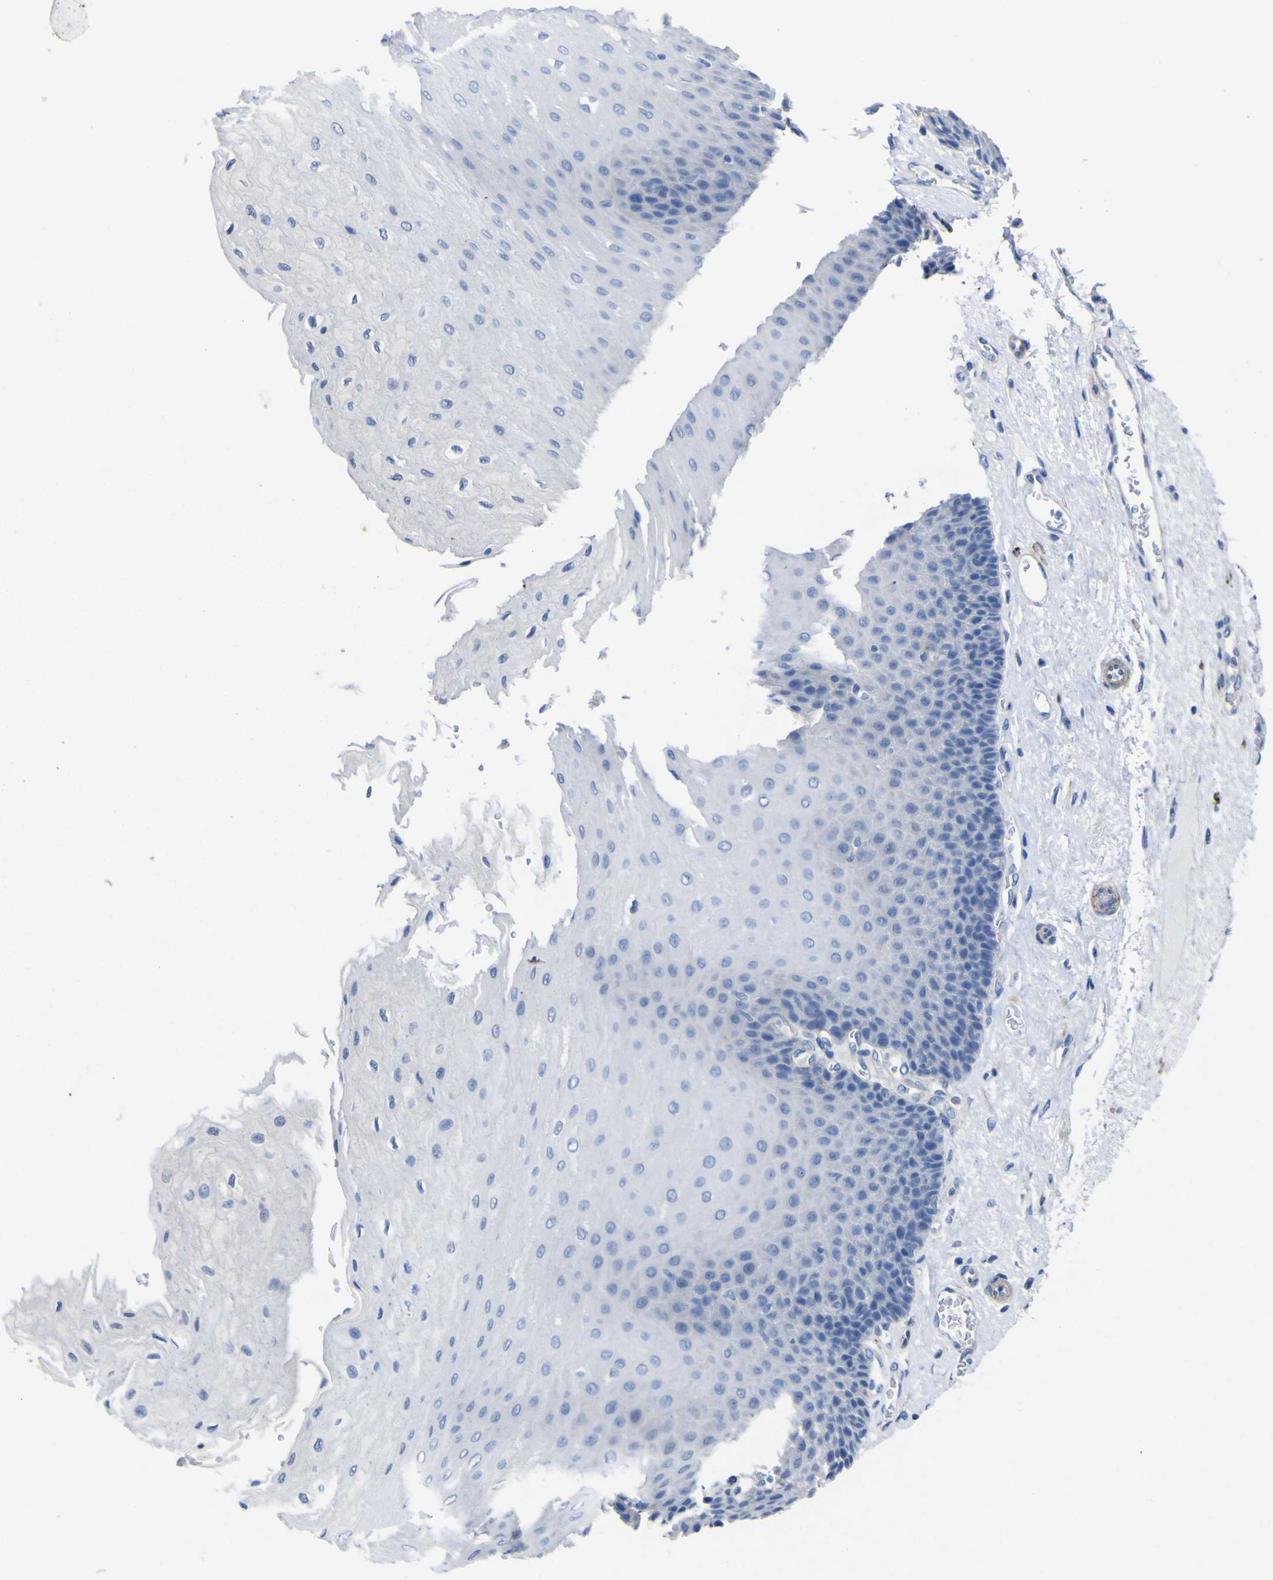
{"staining": {"intensity": "negative", "quantity": "none", "location": "none"}, "tissue": "esophagus", "cell_type": "Squamous epithelial cells", "image_type": "normal", "snomed": [{"axis": "morphology", "description": "Normal tissue, NOS"}, {"axis": "topography", "description": "Esophagus"}], "caption": "Unremarkable esophagus was stained to show a protein in brown. There is no significant positivity in squamous epithelial cells.", "gene": "AGO4", "patient": {"sex": "female", "age": 72}}